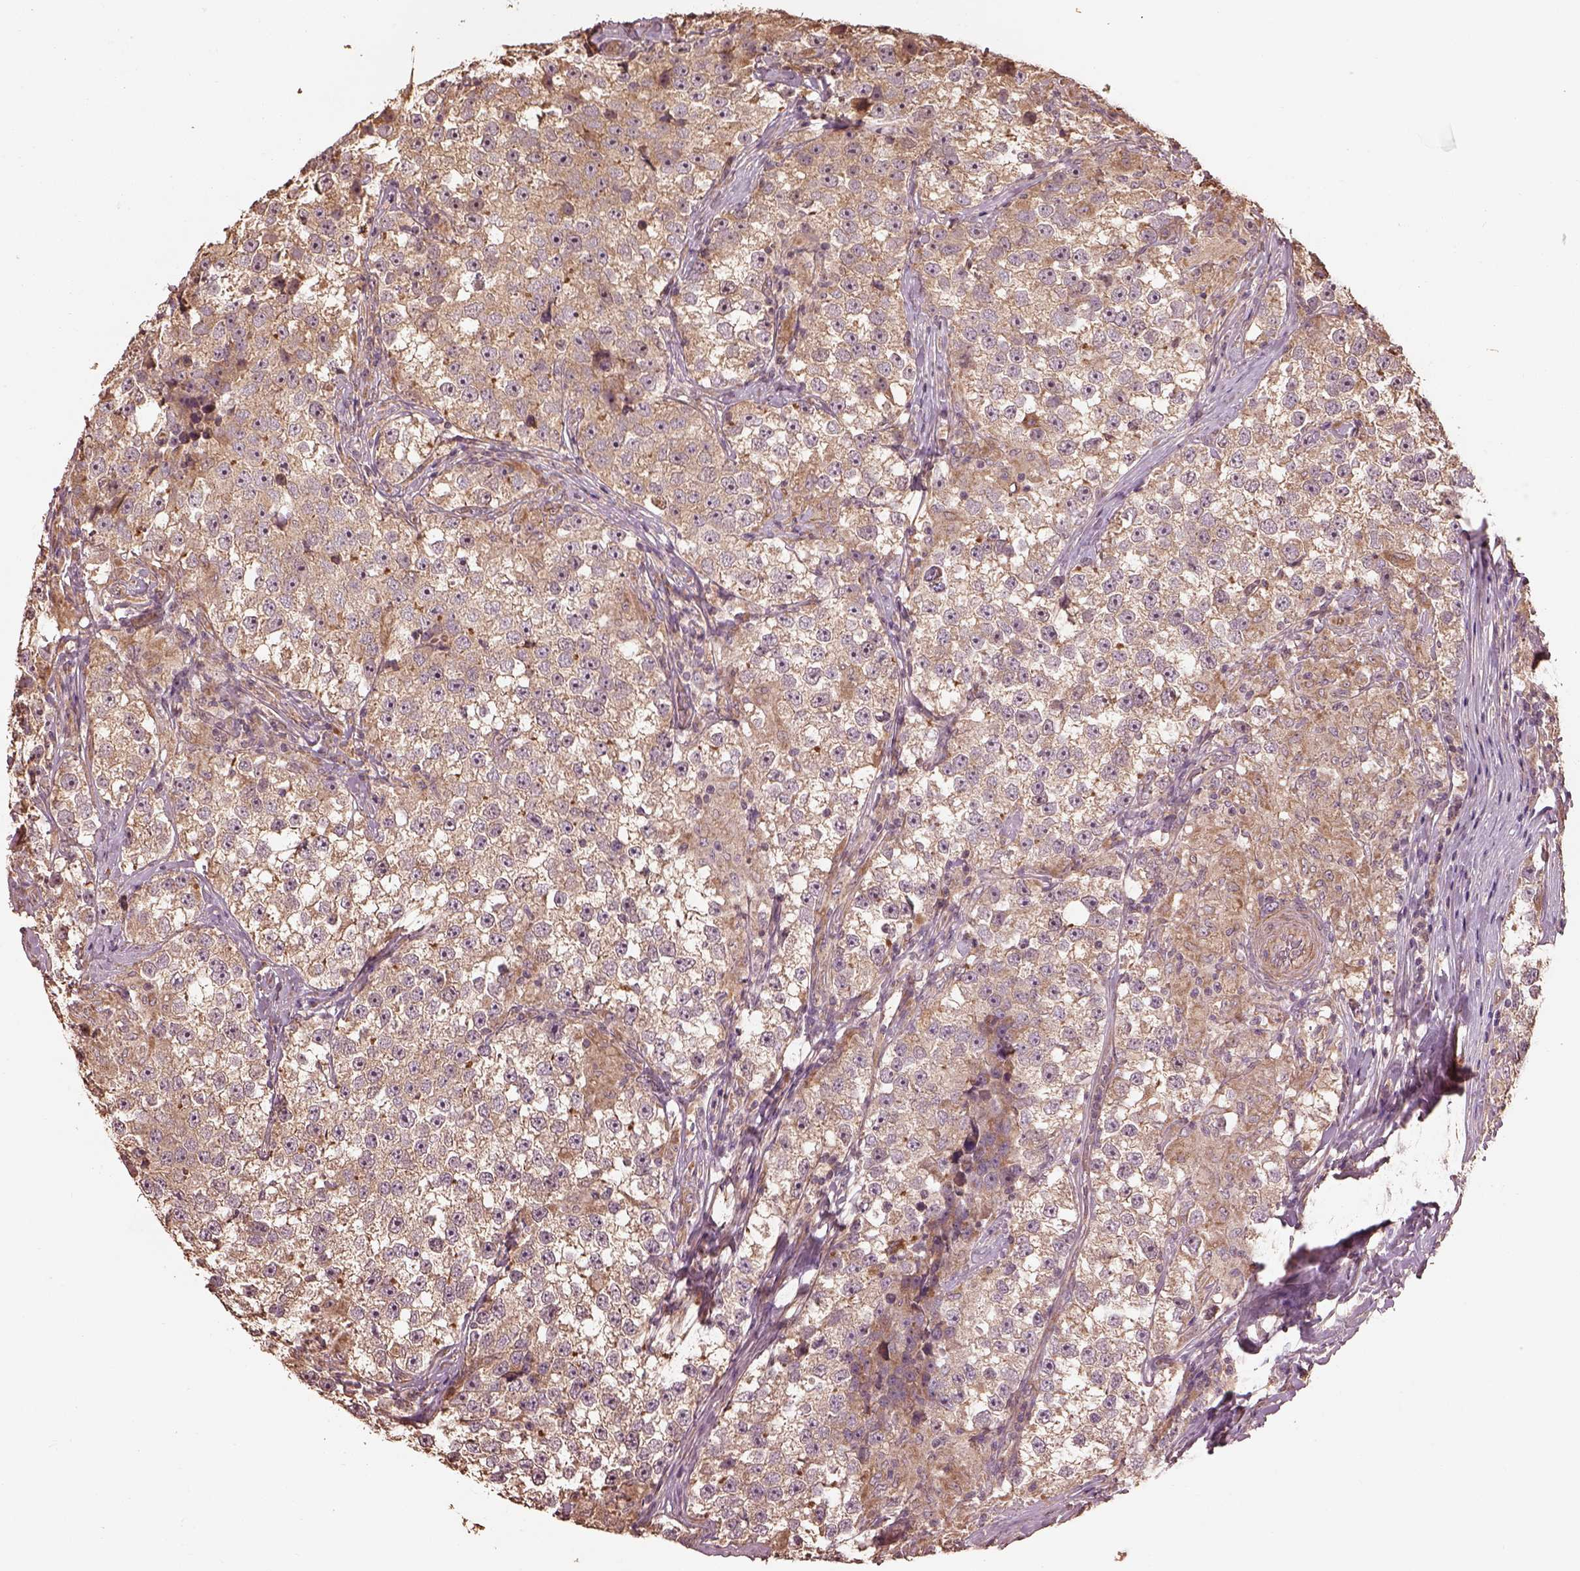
{"staining": {"intensity": "weak", "quantity": ">75%", "location": "cytoplasmic/membranous"}, "tissue": "testis cancer", "cell_type": "Tumor cells", "image_type": "cancer", "snomed": [{"axis": "morphology", "description": "Seminoma, NOS"}, {"axis": "topography", "description": "Testis"}], "caption": "Approximately >75% of tumor cells in testis cancer exhibit weak cytoplasmic/membranous protein expression as visualized by brown immunohistochemical staining.", "gene": "METTL4", "patient": {"sex": "male", "age": 46}}